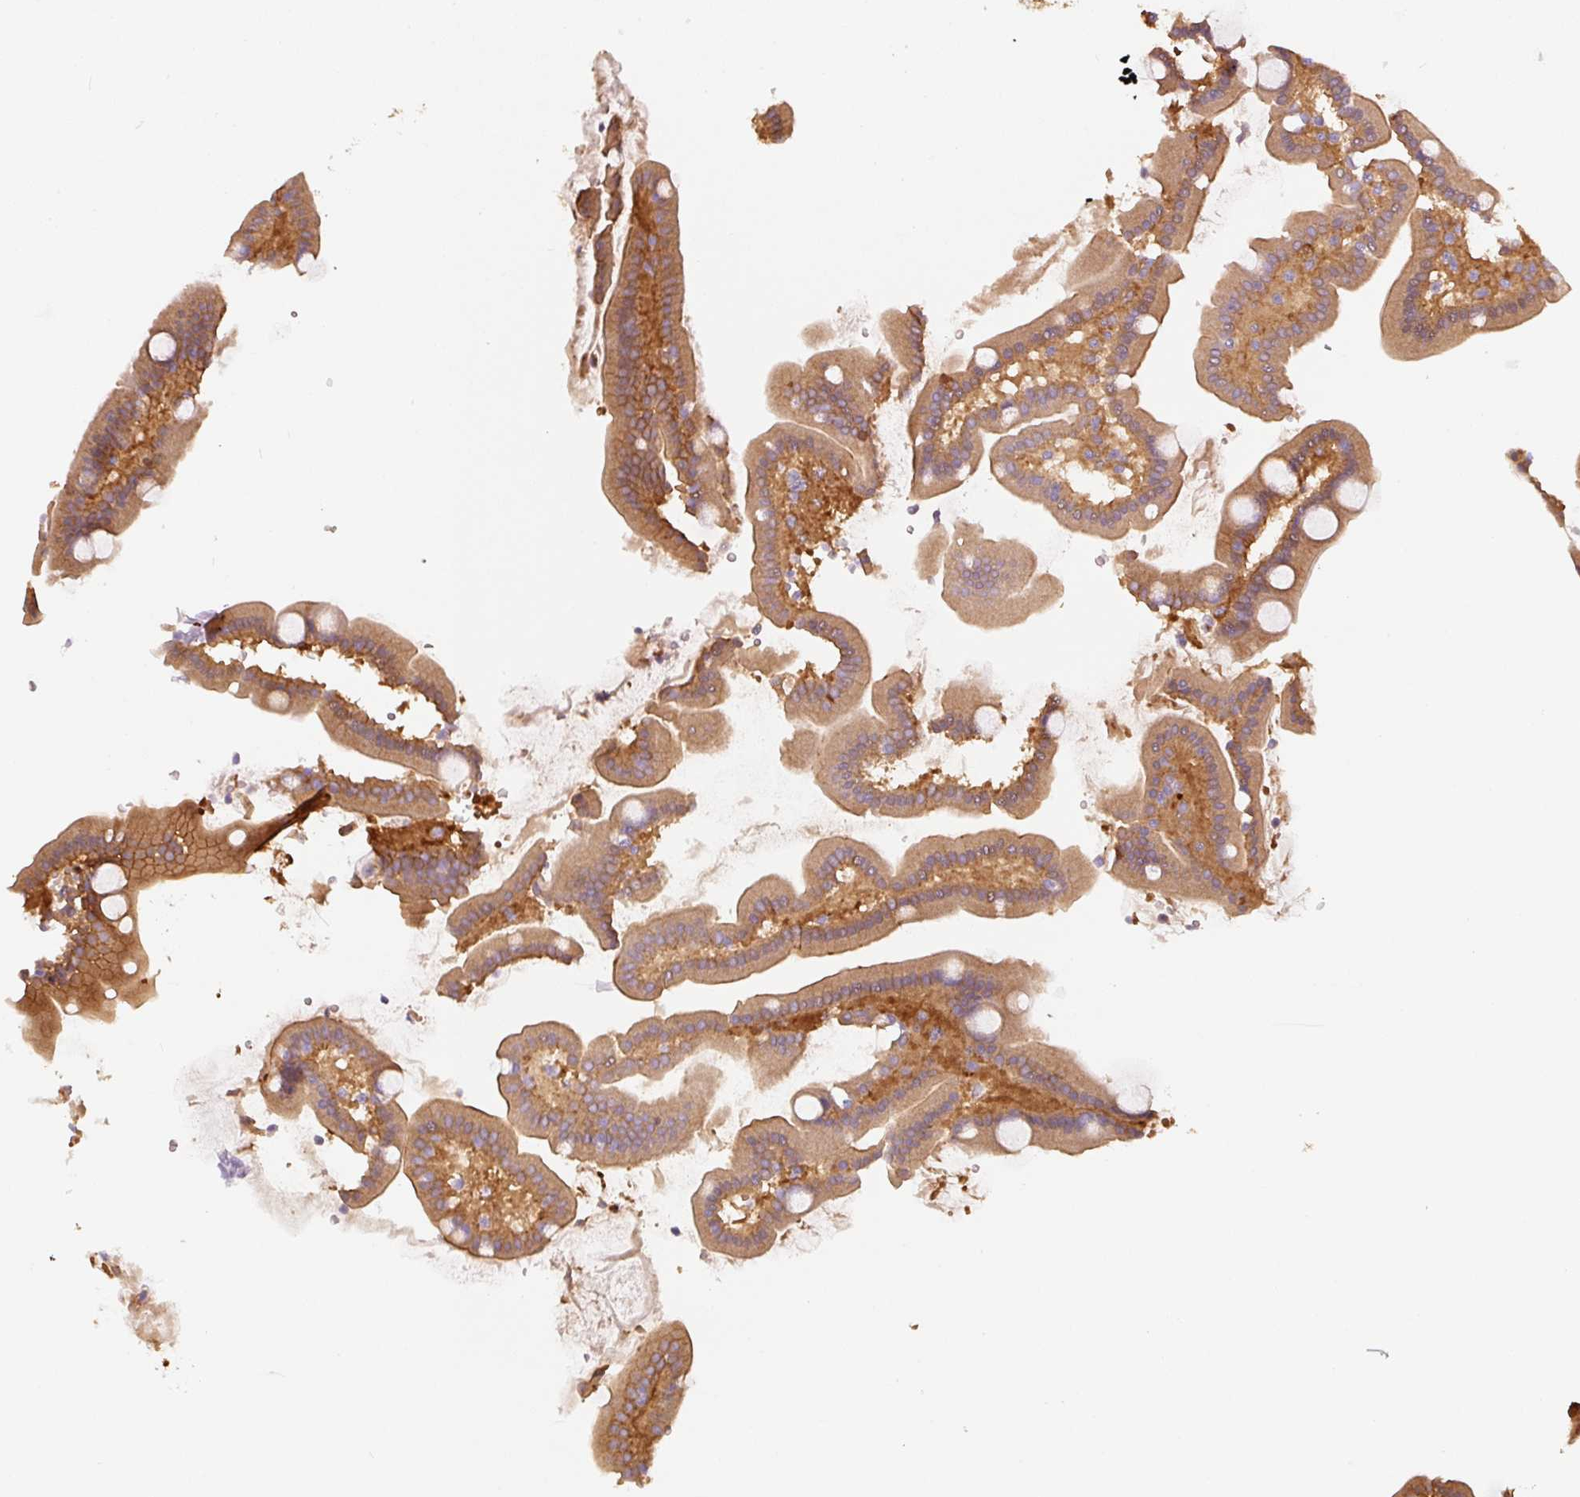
{"staining": {"intensity": "moderate", "quantity": ">75%", "location": "cytoplasmic/membranous"}, "tissue": "duodenum", "cell_type": "Glandular cells", "image_type": "normal", "snomed": [{"axis": "morphology", "description": "Normal tissue, NOS"}, {"axis": "topography", "description": "Duodenum"}], "caption": "Immunohistochemical staining of benign human duodenum displays moderate cytoplasmic/membranous protein staining in approximately >75% of glandular cells.", "gene": "IQGAP2", "patient": {"sex": "male", "age": 55}}